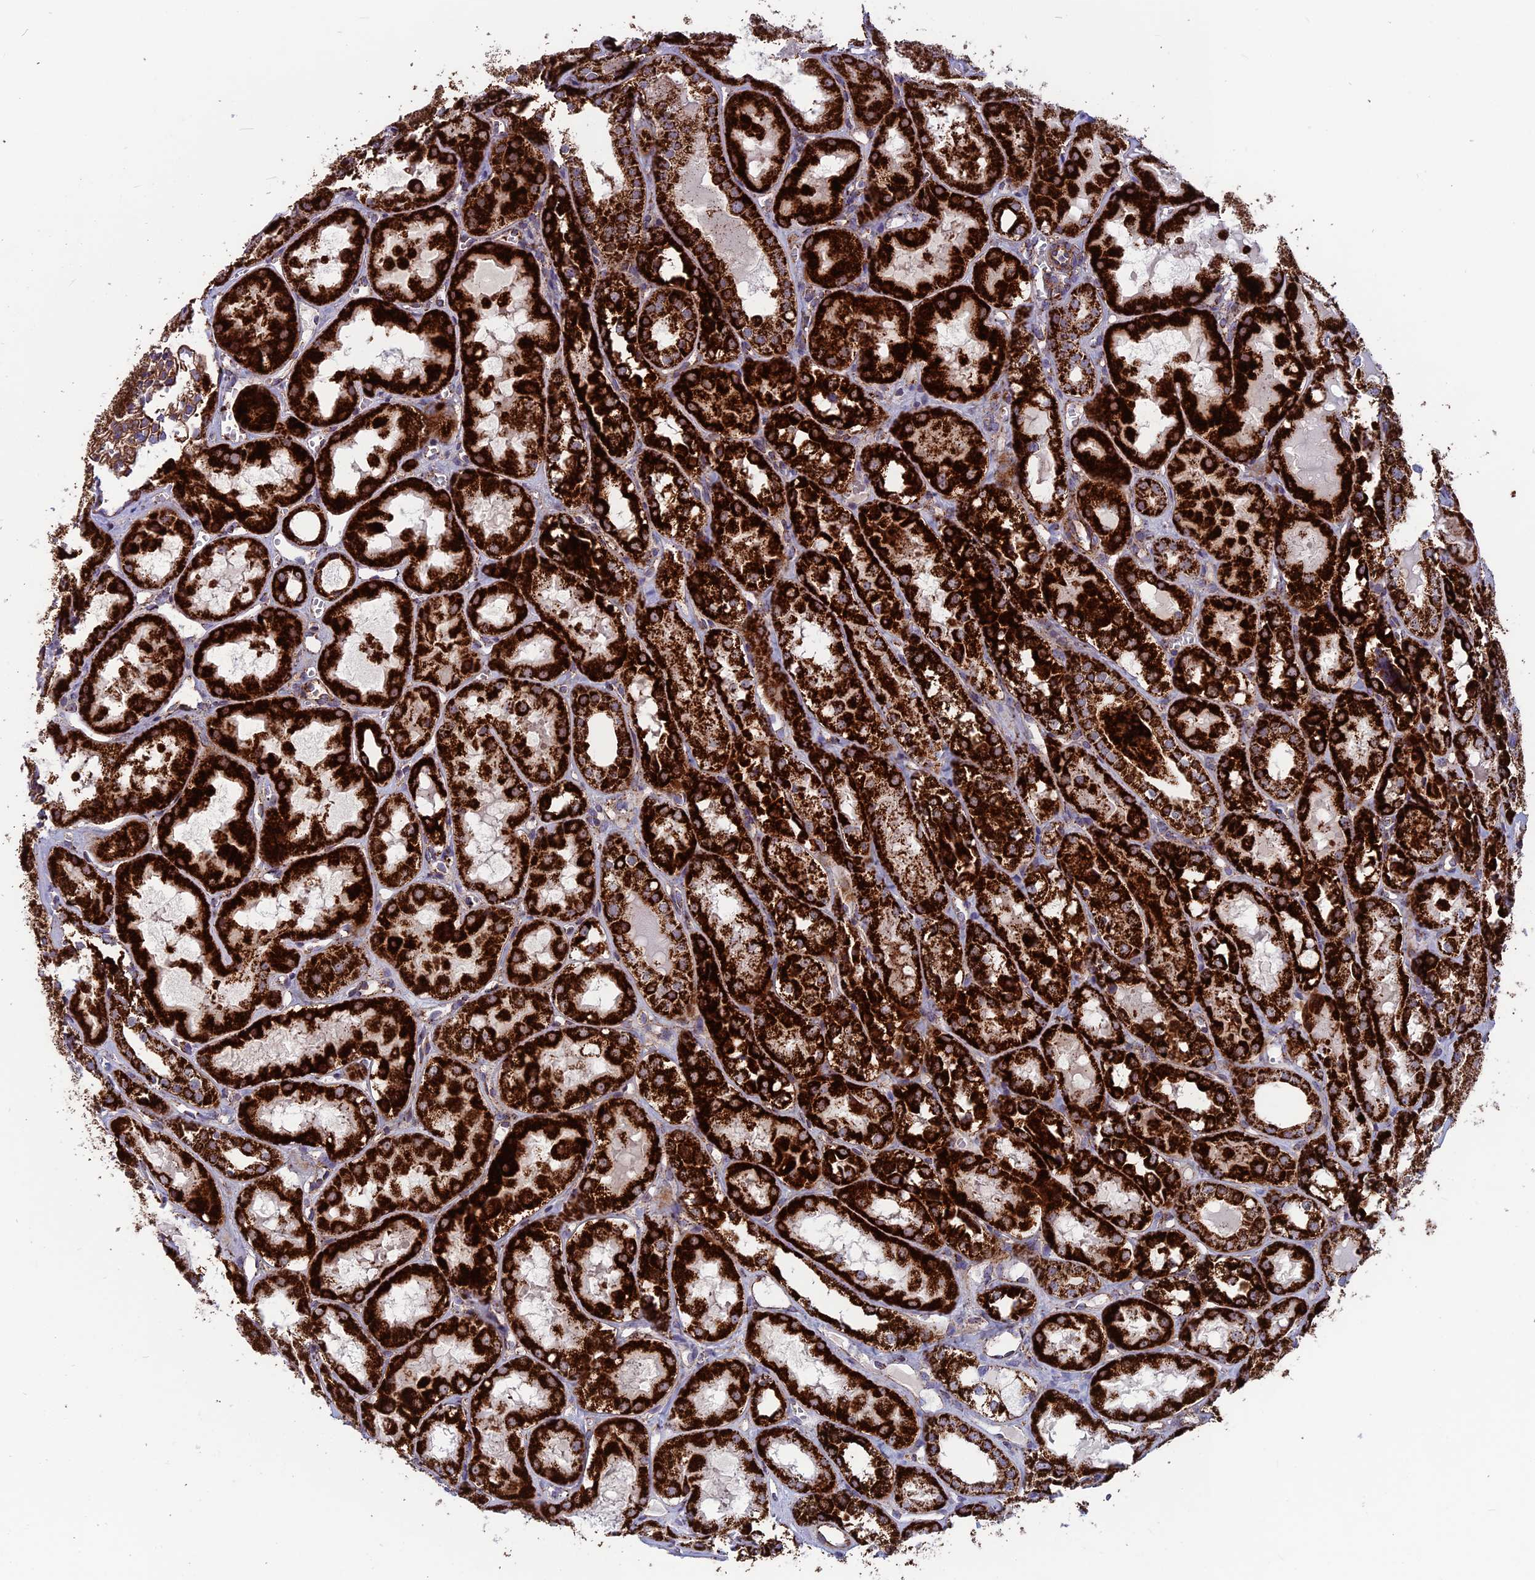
{"staining": {"intensity": "moderate", "quantity": ">75%", "location": "cytoplasmic/membranous"}, "tissue": "kidney", "cell_type": "Cells in glomeruli", "image_type": "normal", "snomed": [{"axis": "morphology", "description": "Normal tissue, NOS"}, {"axis": "topography", "description": "Kidney"}], "caption": "Immunohistochemistry (IHC) (DAB (3,3'-diaminobenzidine)) staining of benign human kidney shows moderate cytoplasmic/membranous protein positivity in about >75% of cells in glomeruli. The staining is performed using DAB (3,3'-diaminobenzidine) brown chromogen to label protein expression. The nuclei are counter-stained blue using hematoxylin.", "gene": "MRPS18B", "patient": {"sex": "male", "age": 16}}